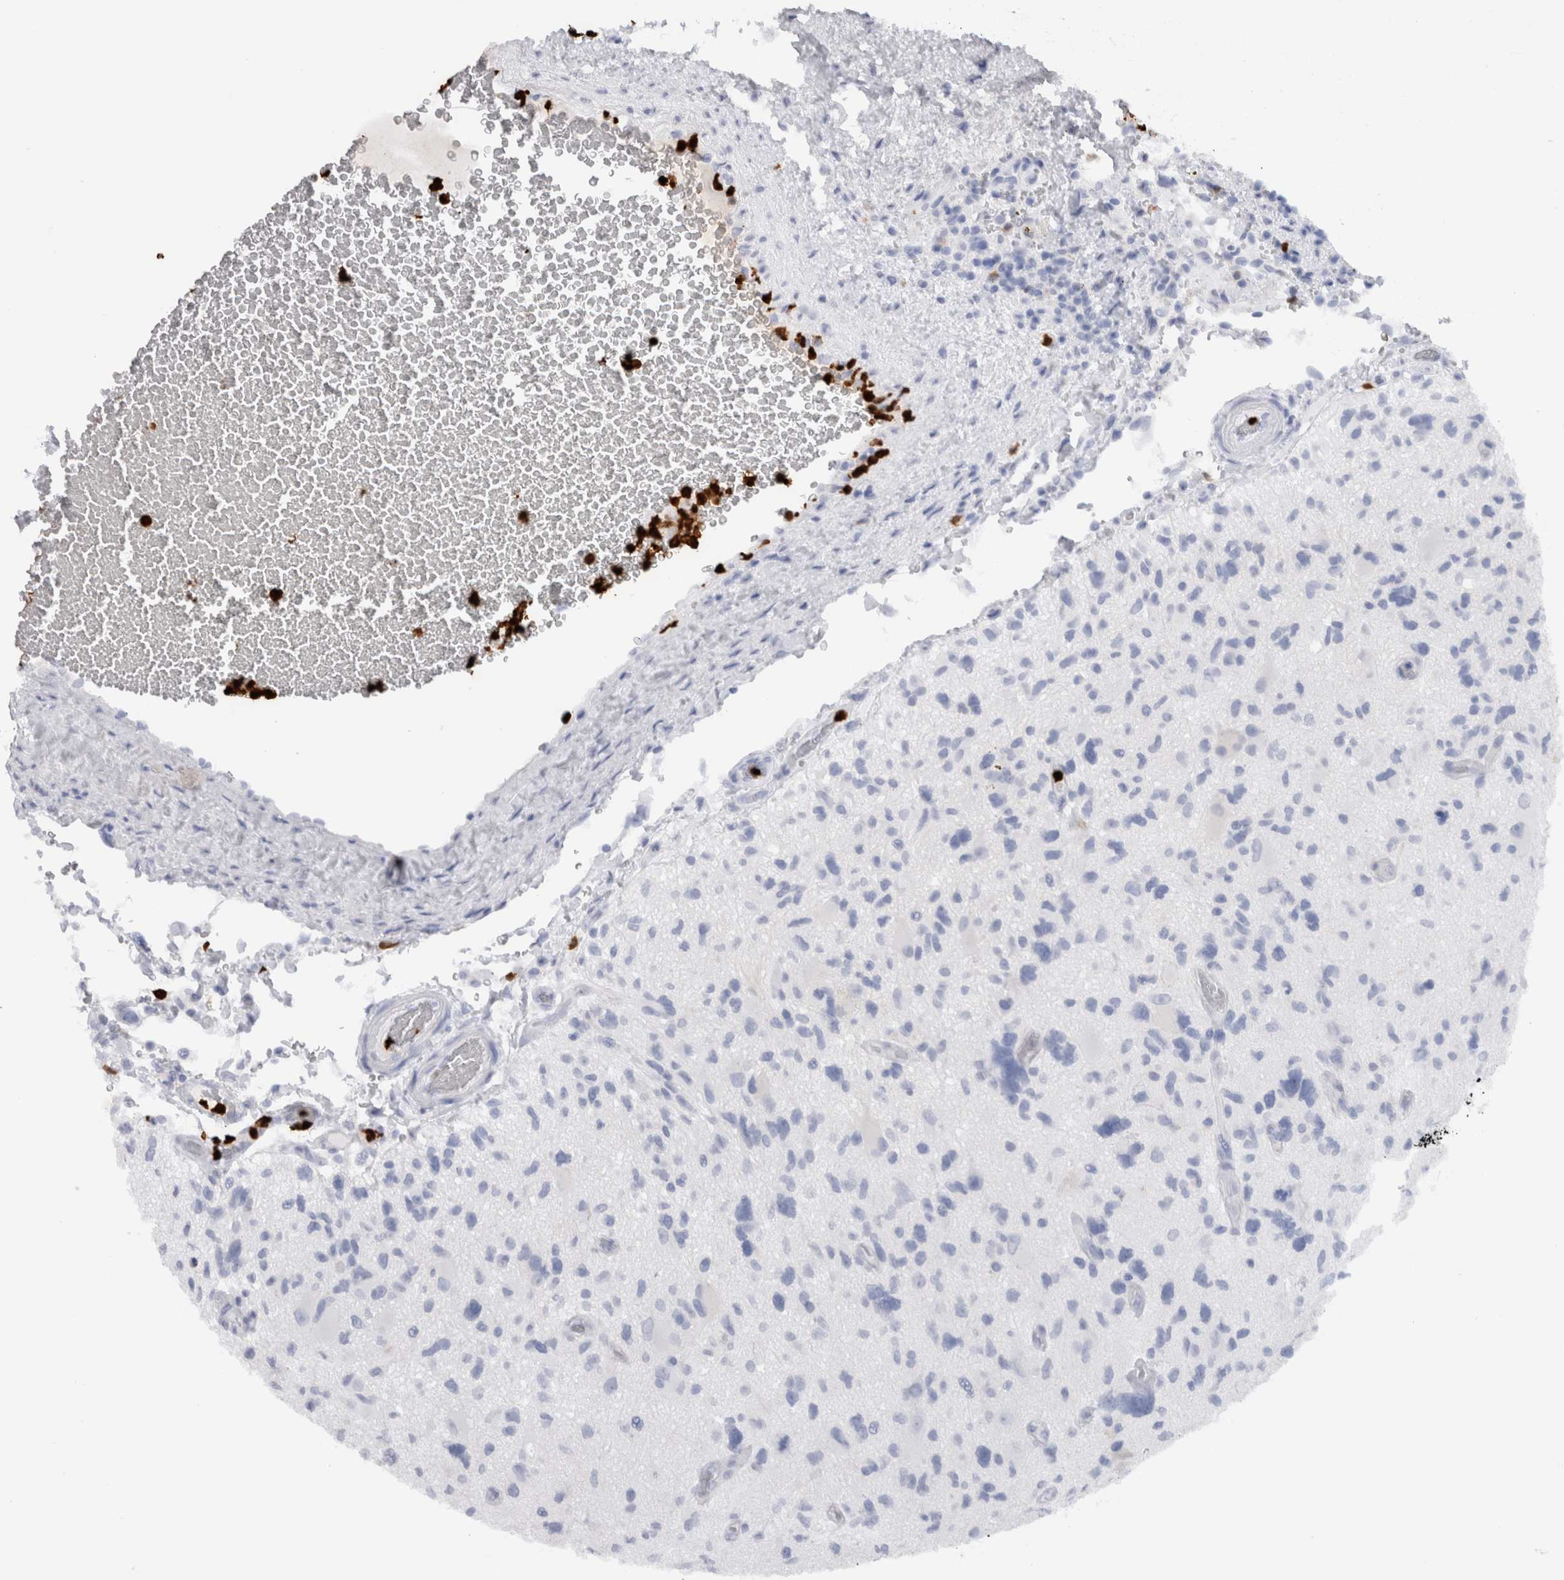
{"staining": {"intensity": "negative", "quantity": "none", "location": "none"}, "tissue": "glioma", "cell_type": "Tumor cells", "image_type": "cancer", "snomed": [{"axis": "morphology", "description": "Glioma, malignant, High grade"}, {"axis": "topography", "description": "Brain"}], "caption": "Human malignant glioma (high-grade) stained for a protein using IHC demonstrates no expression in tumor cells.", "gene": "S100A8", "patient": {"sex": "male", "age": 33}}